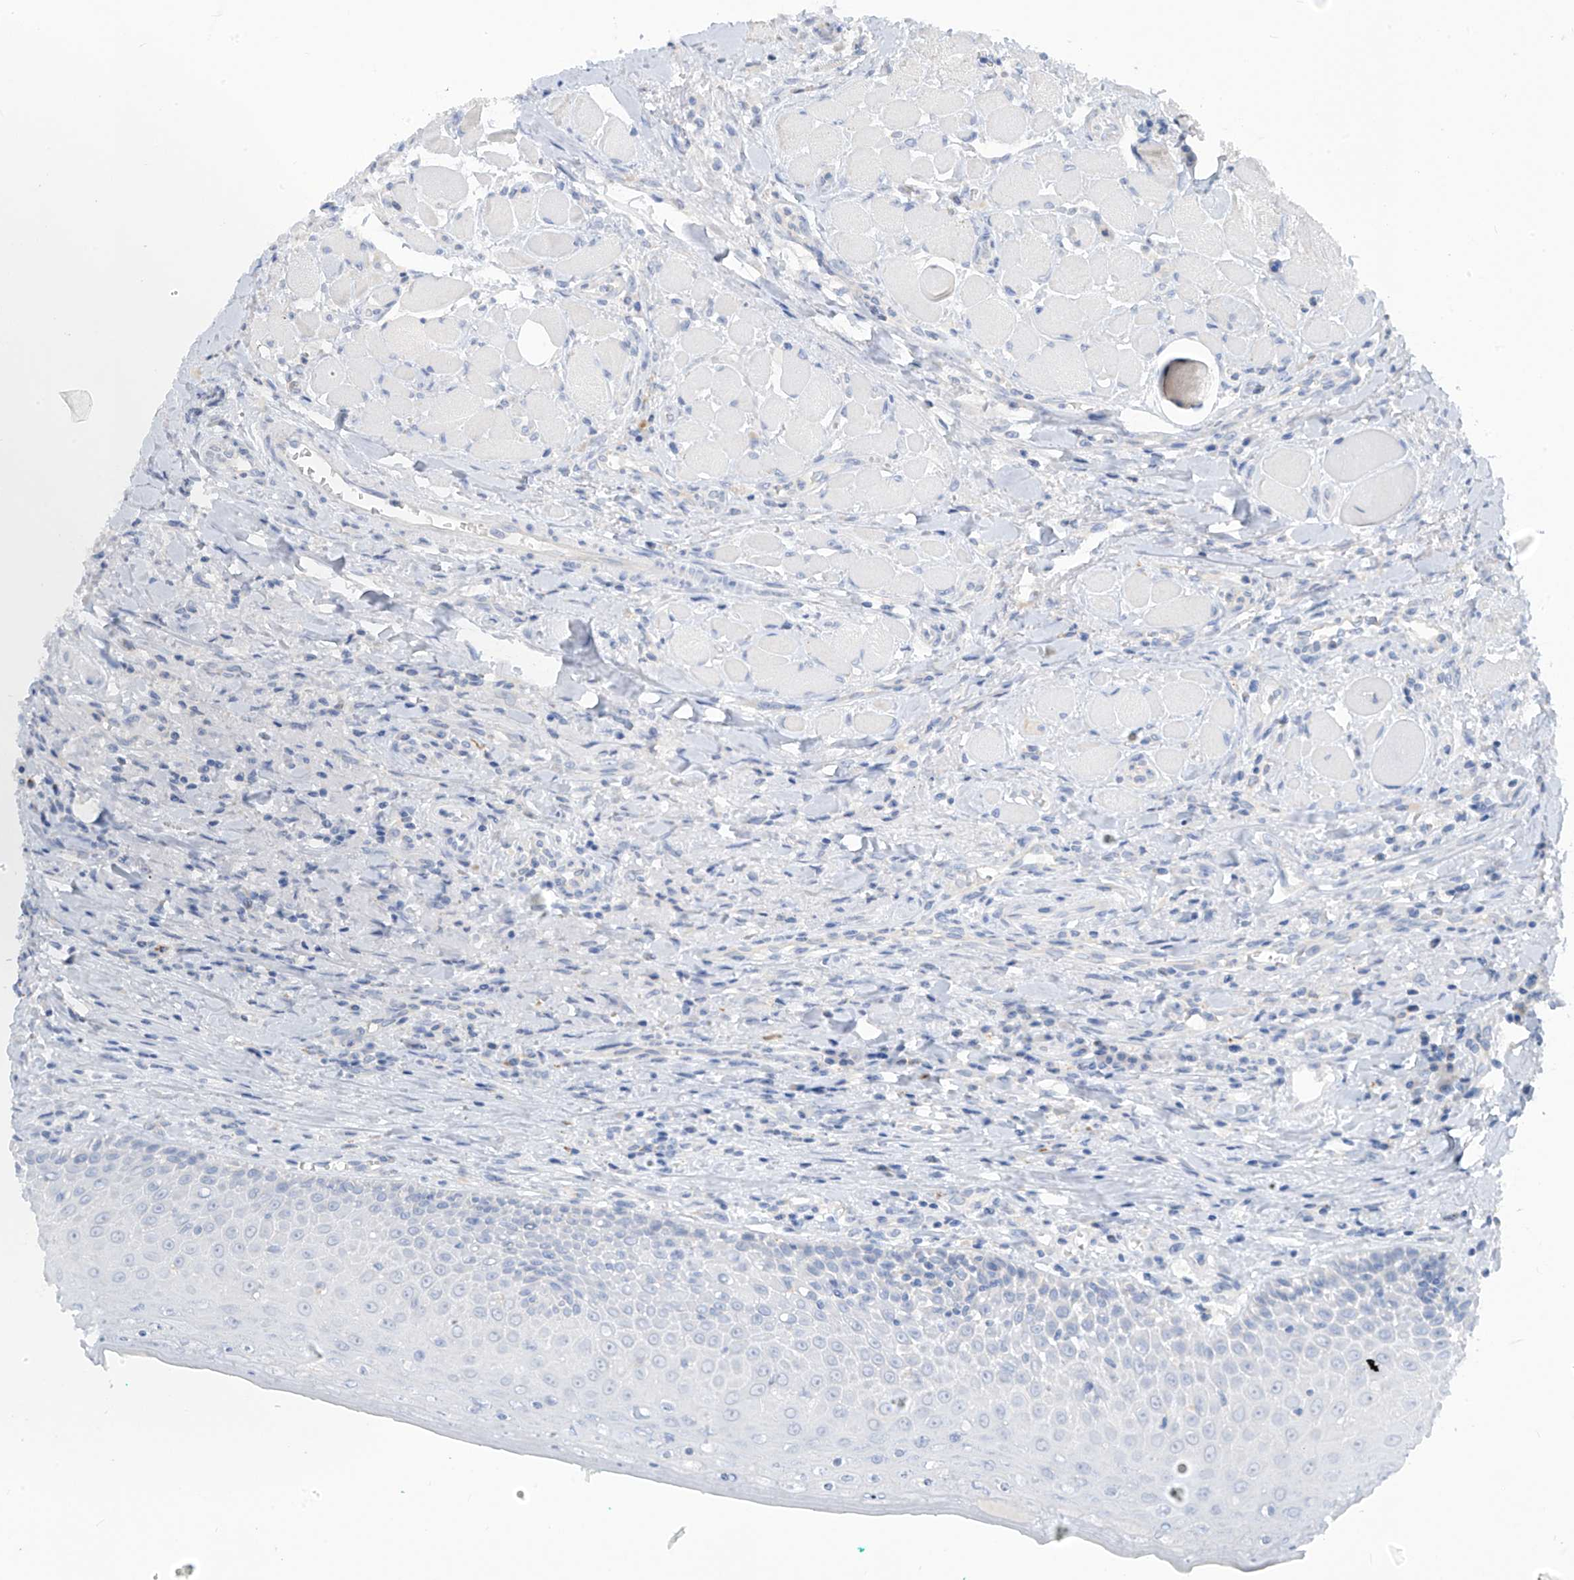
{"staining": {"intensity": "negative", "quantity": "none", "location": "none"}, "tissue": "oral mucosa", "cell_type": "Squamous epithelial cells", "image_type": "normal", "snomed": [{"axis": "morphology", "description": "Normal tissue, NOS"}, {"axis": "topography", "description": "Oral tissue"}], "caption": "The histopathology image exhibits no staining of squamous epithelial cells in benign oral mucosa. (DAB immunohistochemistry (IHC) with hematoxylin counter stain).", "gene": "ZNF404", "patient": {"sex": "female", "age": 70}}